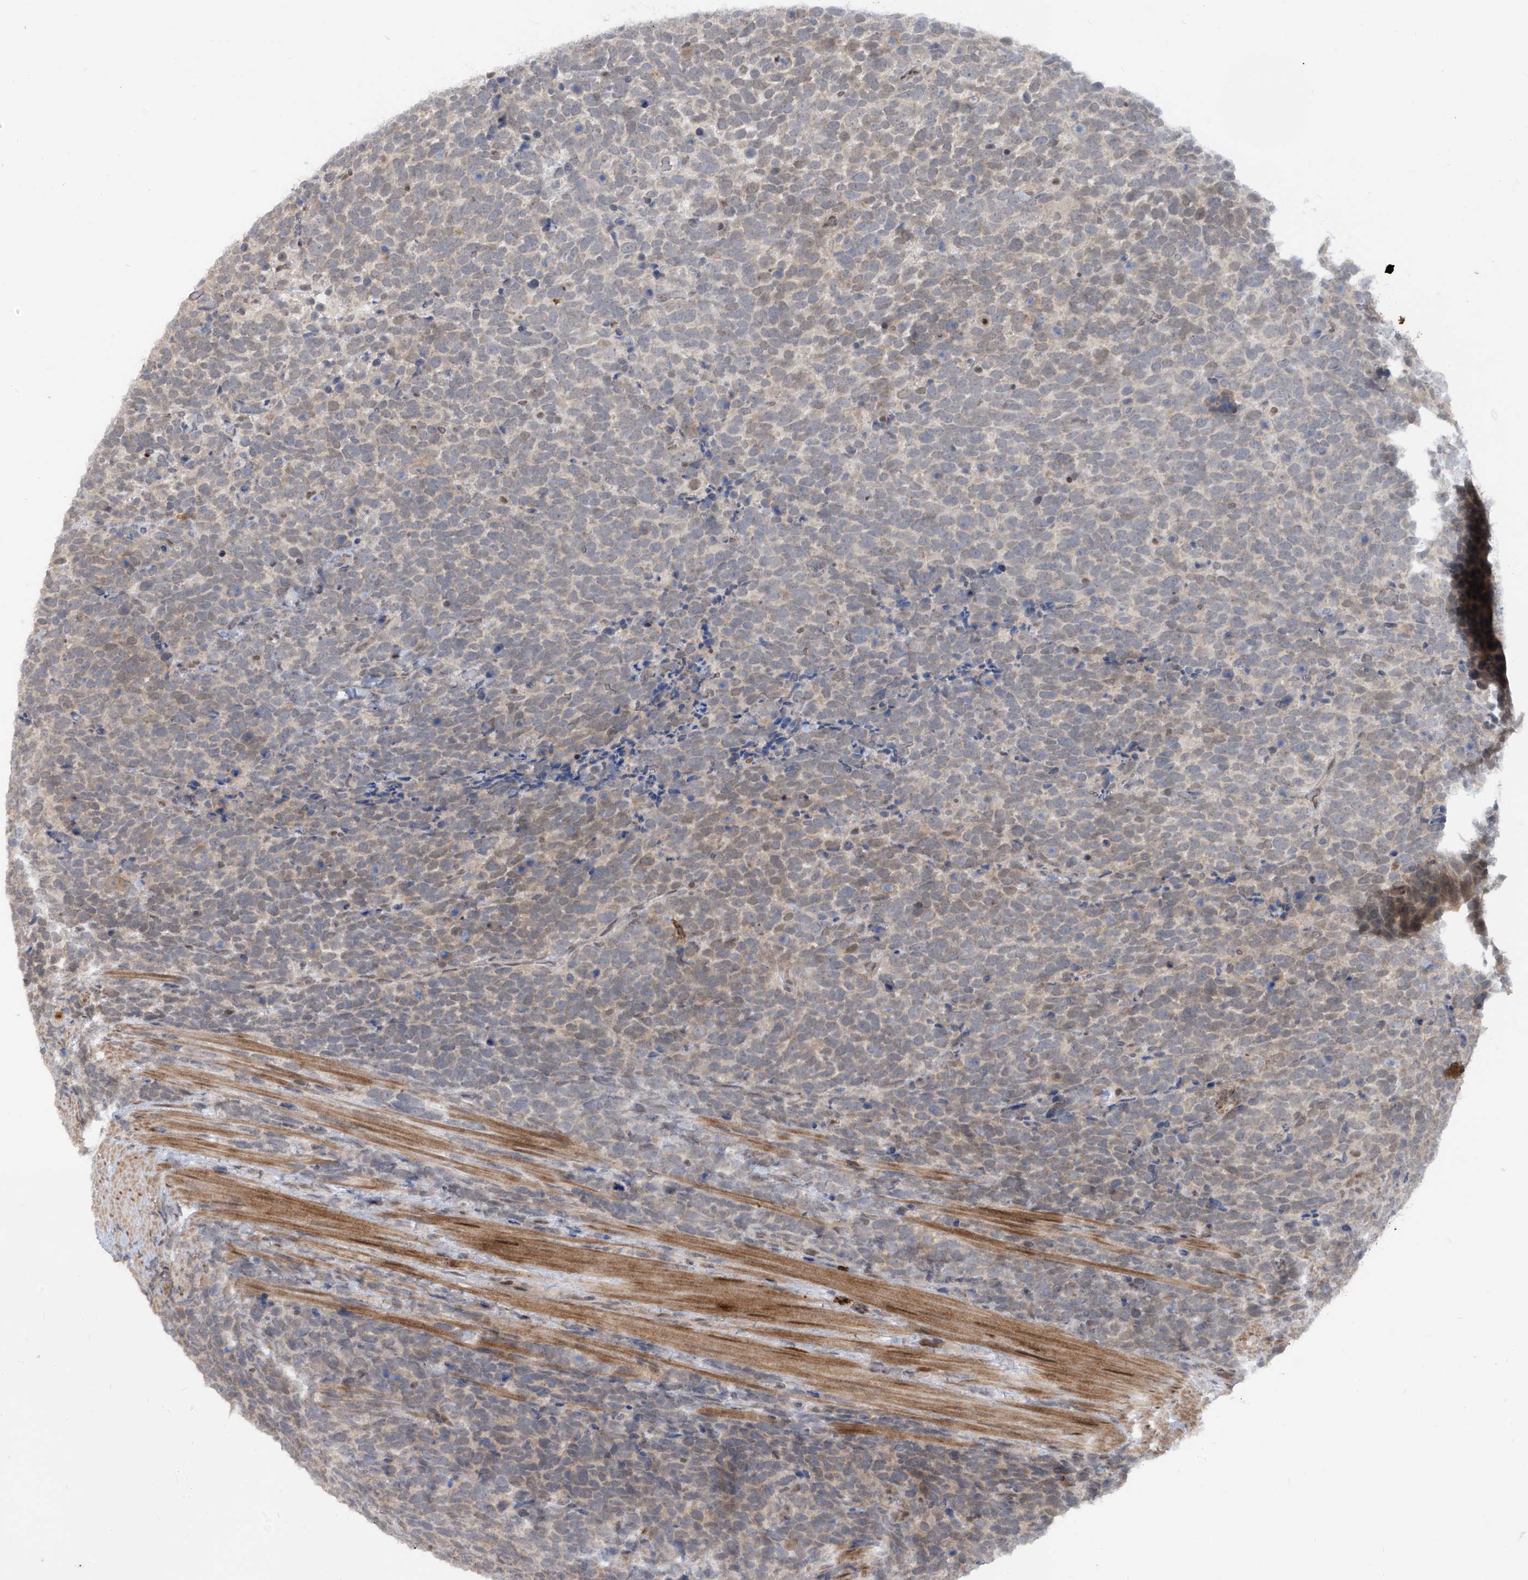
{"staining": {"intensity": "weak", "quantity": "25%-75%", "location": "cytoplasmic/membranous"}, "tissue": "urothelial cancer", "cell_type": "Tumor cells", "image_type": "cancer", "snomed": [{"axis": "morphology", "description": "Urothelial carcinoma, High grade"}, {"axis": "topography", "description": "Urinary bladder"}], "caption": "About 25%-75% of tumor cells in human urothelial cancer demonstrate weak cytoplasmic/membranous protein expression as visualized by brown immunohistochemical staining.", "gene": "LAGE3", "patient": {"sex": "female", "age": 82}}